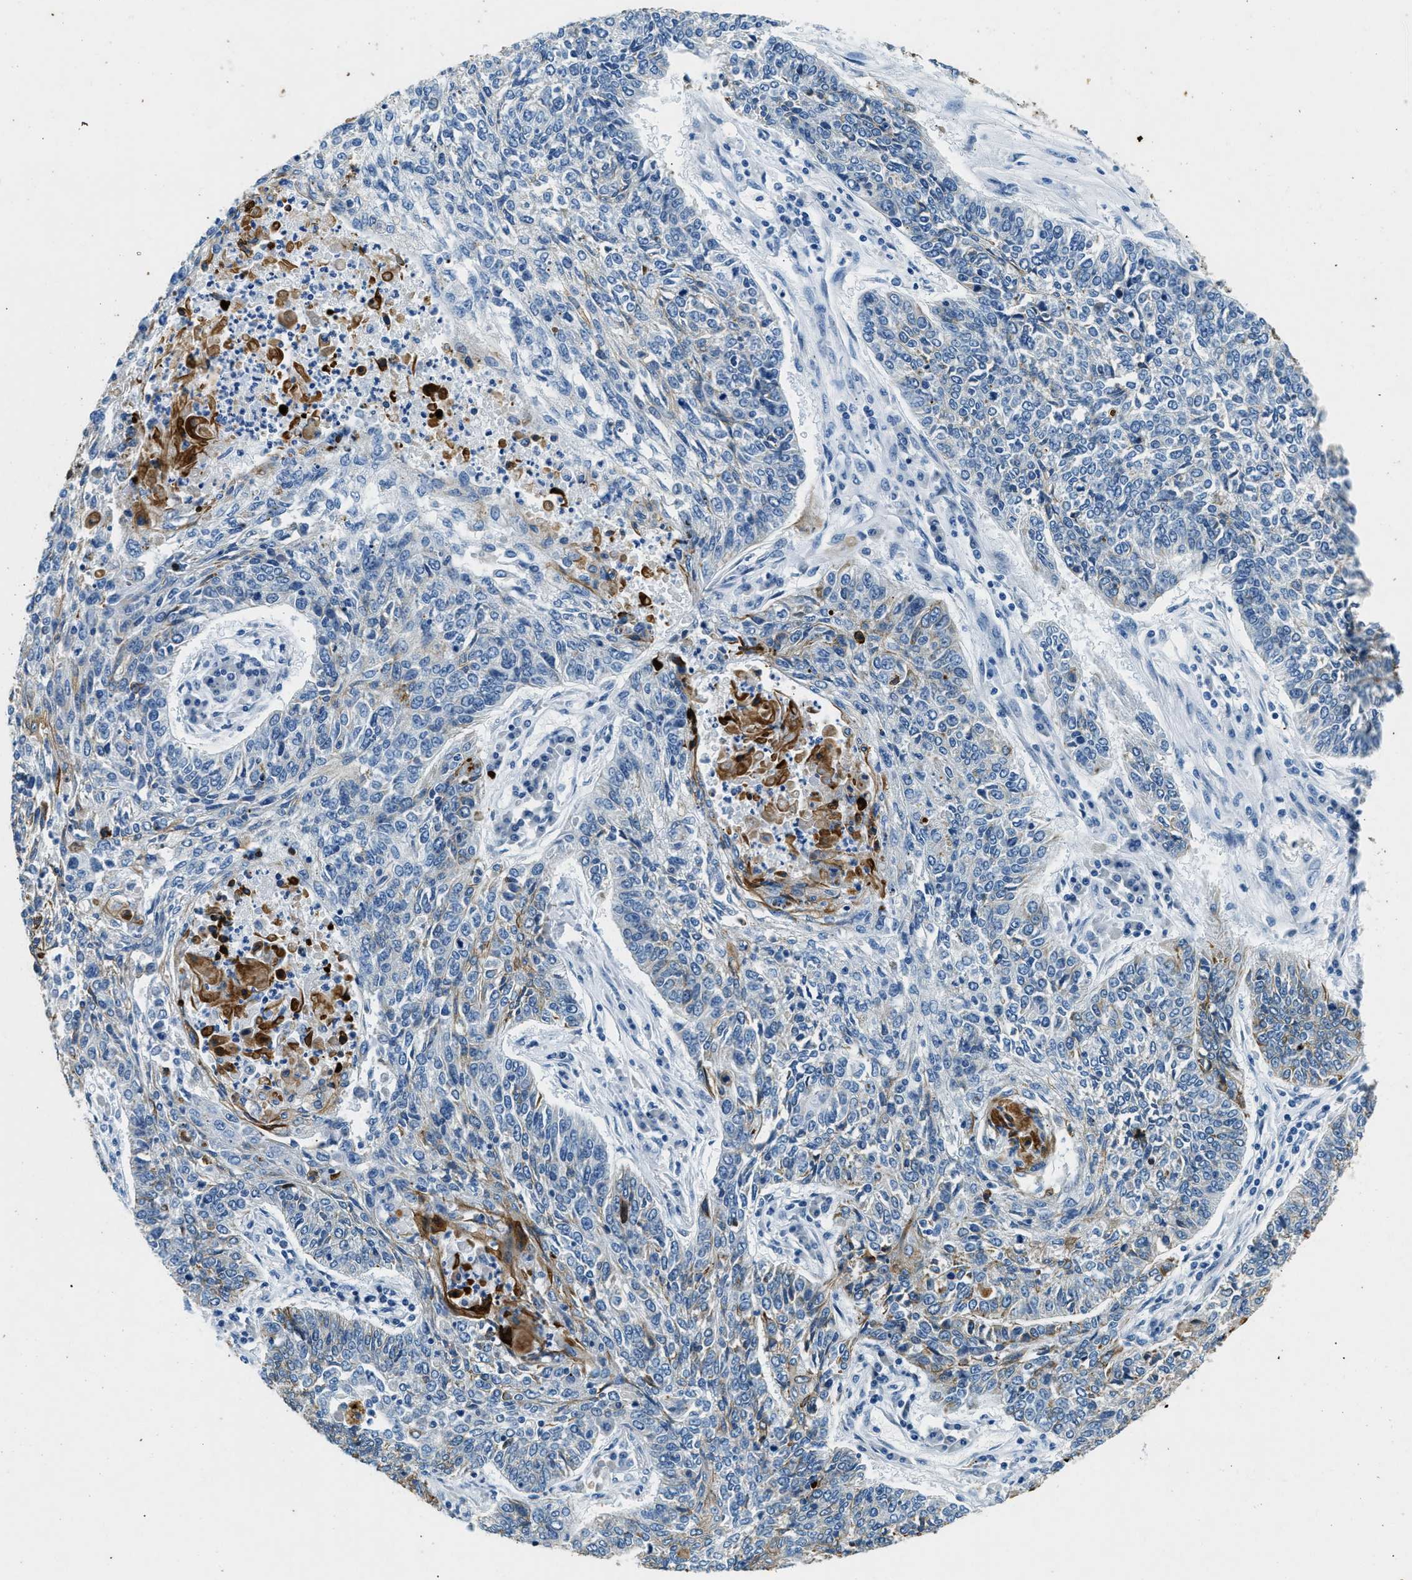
{"staining": {"intensity": "weak", "quantity": "<25%", "location": "cytoplasmic/membranous"}, "tissue": "lung cancer", "cell_type": "Tumor cells", "image_type": "cancer", "snomed": [{"axis": "morphology", "description": "Normal tissue, NOS"}, {"axis": "morphology", "description": "Squamous cell carcinoma, NOS"}, {"axis": "topography", "description": "Cartilage tissue"}, {"axis": "topography", "description": "Bronchus"}, {"axis": "topography", "description": "Lung"}], "caption": "The histopathology image reveals no staining of tumor cells in lung cancer (squamous cell carcinoma). The staining is performed using DAB (3,3'-diaminobenzidine) brown chromogen with nuclei counter-stained in using hematoxylin.", "gene": "CFAP20", "patient": {"sex": "female", "age": 49}}